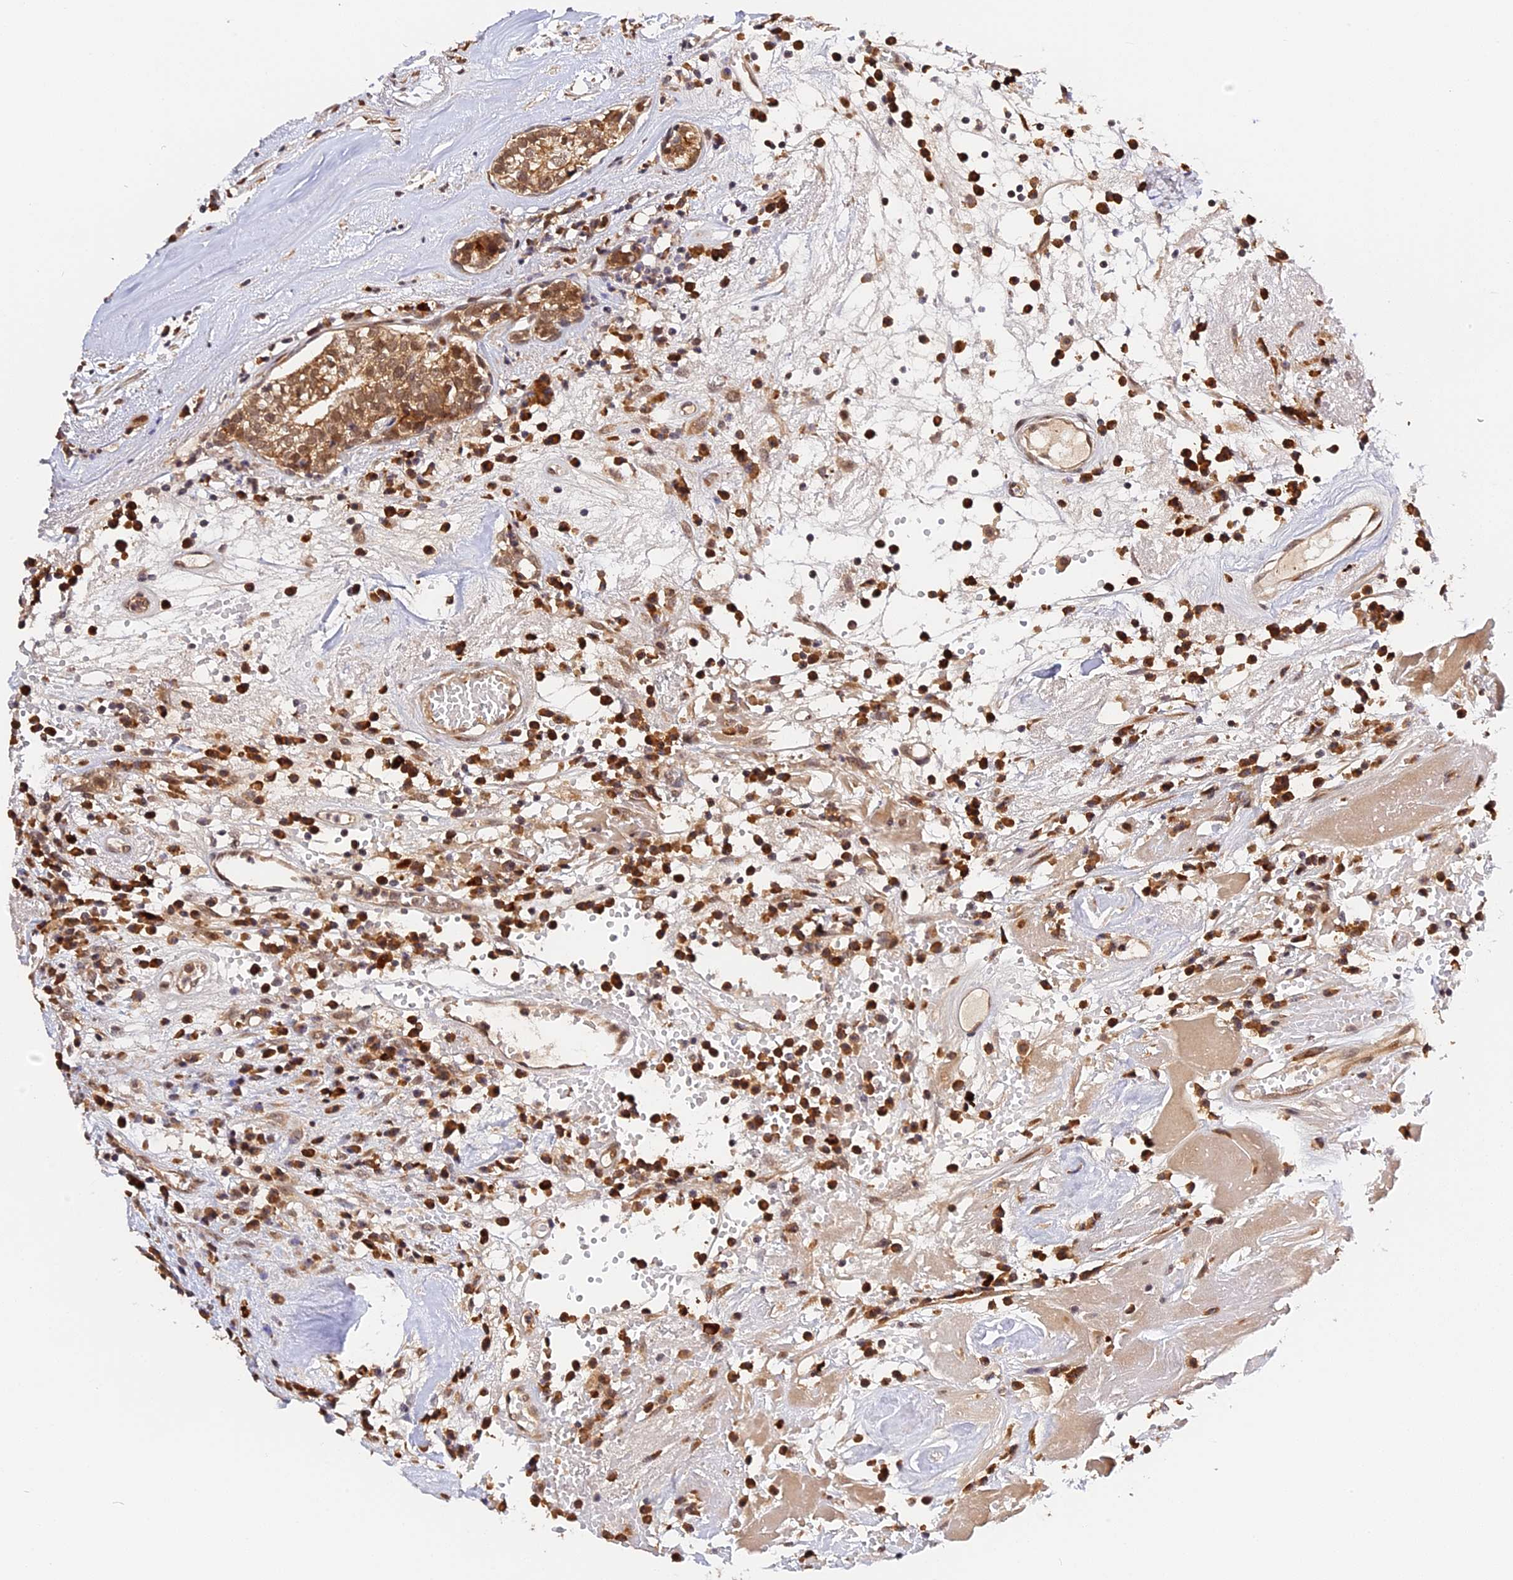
{"staining": {"intensity": "moderate", "quantity": ">75%", "location": "cytoplasmic/membranous"}, "tissue": "head and neck cancer", "cell_type": "Tumor cells", "image_type": "cancer", "snomed": [{"axis": "morphology", "description": "Adenocarcinoma, NOS"}, {"axis": "topography", "description": "Salivary gland"}, {"axis": "topography", "description": "Head-Neck"}], "caption": "DAB immunohistochemical staining of human head and neck adenocarcinoma displays moderate cytoplasmic/membranous protein positivity in approximately >75% of tumor cells. The protein is shown in brown color, while the nuclei are stained blue.", "gene": "IMPACT", "patient": {"sex": "female", "age": 65}}